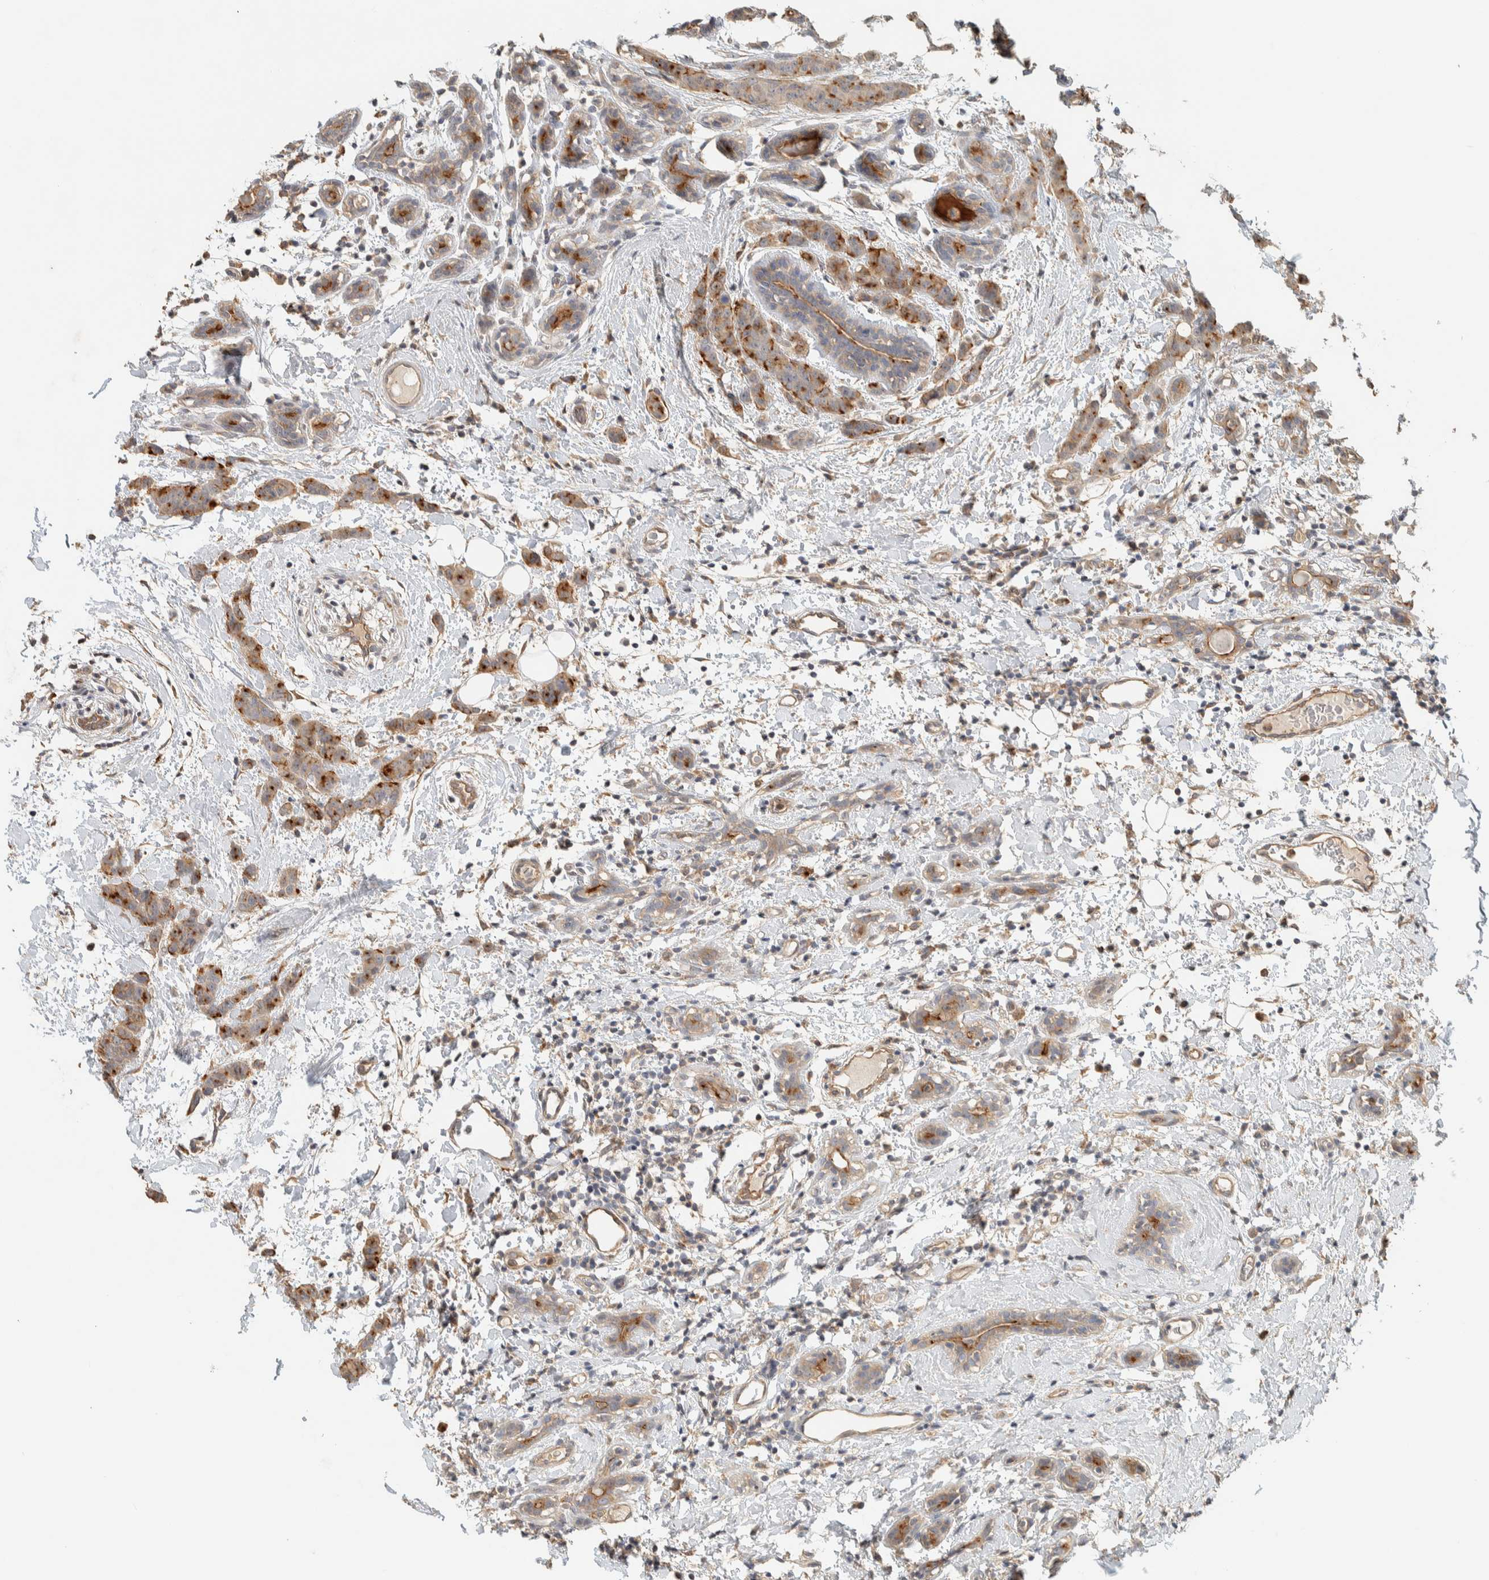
{"staining": {"intensity": "strong", "quantity": ">75%", "location": "cytoplasmic/membranous"}, "tissue": "breast cancer", "cell_type": "Tumor cells", "image_type": "cancer", "snomed": [{"axis": "morphology", "description": "Normal tissue, NOS"}, {"axis": "morphology", "description": "Duct carcinoma"}, {"axis": "topography", "description": "Breast"}], "caption": "Immunohistochemical staining of human breast cancer (infiltrating ductal carcinoma) reveals high levels of strong cytoplasmic/membranous expression in approximately >75% of tumor cells. The staining was performed using DAB, with brown indicating positive protein expression. Nuclei are stained blue with hematoxylin.", "gene": "RAB11FIP1", "patient": {"sex": "female", "age": 40}}